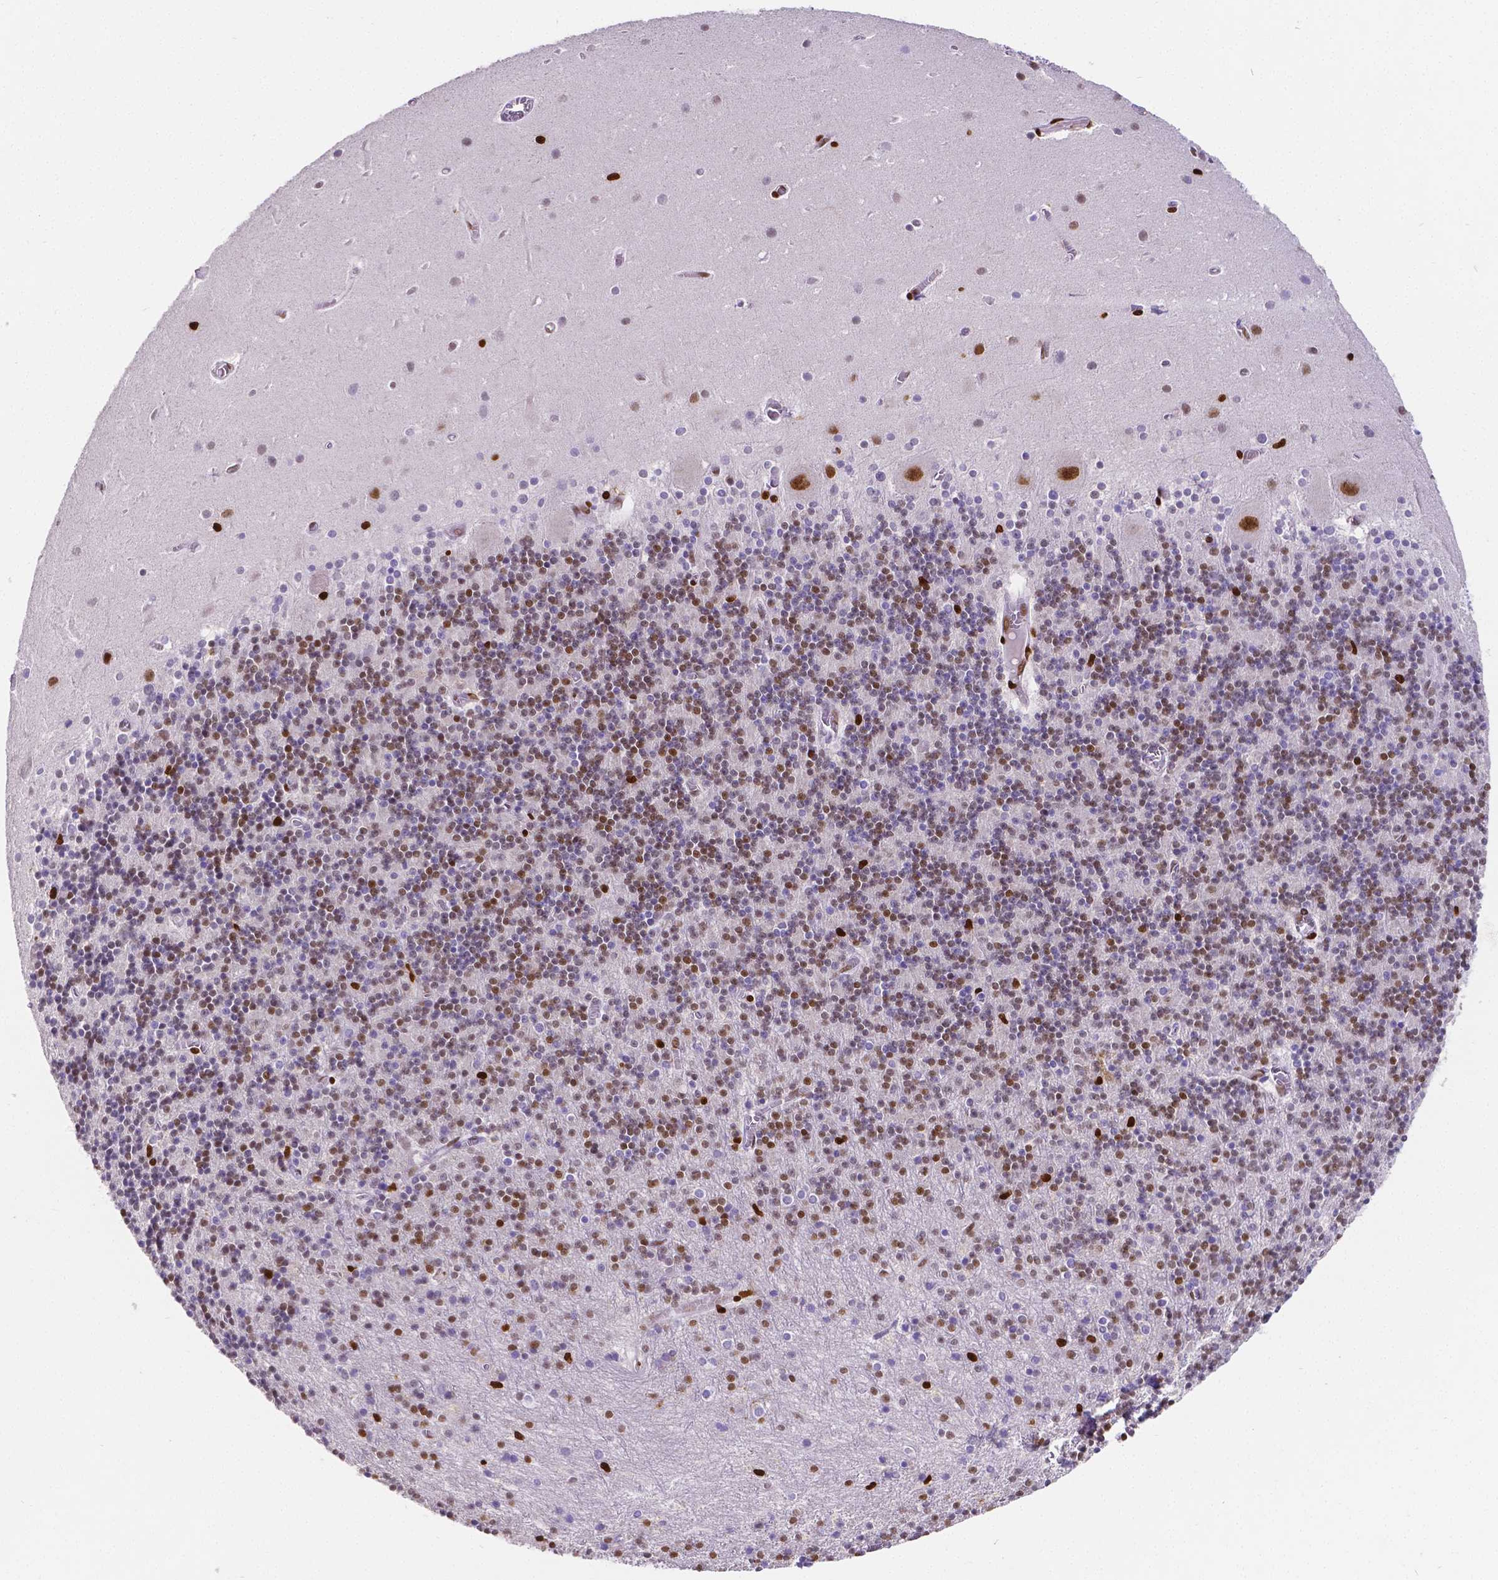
{"staining": {"intensity": "moderate", "quantity": "25%-75%", "location": "nuclear"}, "tissue": "cerebellum", "cell_type": "Cells in granular layer", "image_type": "normal", "snomed": [{"axis": "morphology", "description": "Normal tissue, NOS"}, {"axis": "topography", "description": "Cerebellum"}], "caption": "IHC staining of benign cerebellum, which shows medium levels of moderate nuclear staining in about 25%-75% of cells in granular layer indicating moderate nuclear protein staining. The staining was performed using DAB (3,3'-diaminobenzidine) (brown) for protein detection and nuclei were counterstained in hematoxylin (blue).", "gene": "MEF2C", "patient": {"sex": "male", "age": 70}}